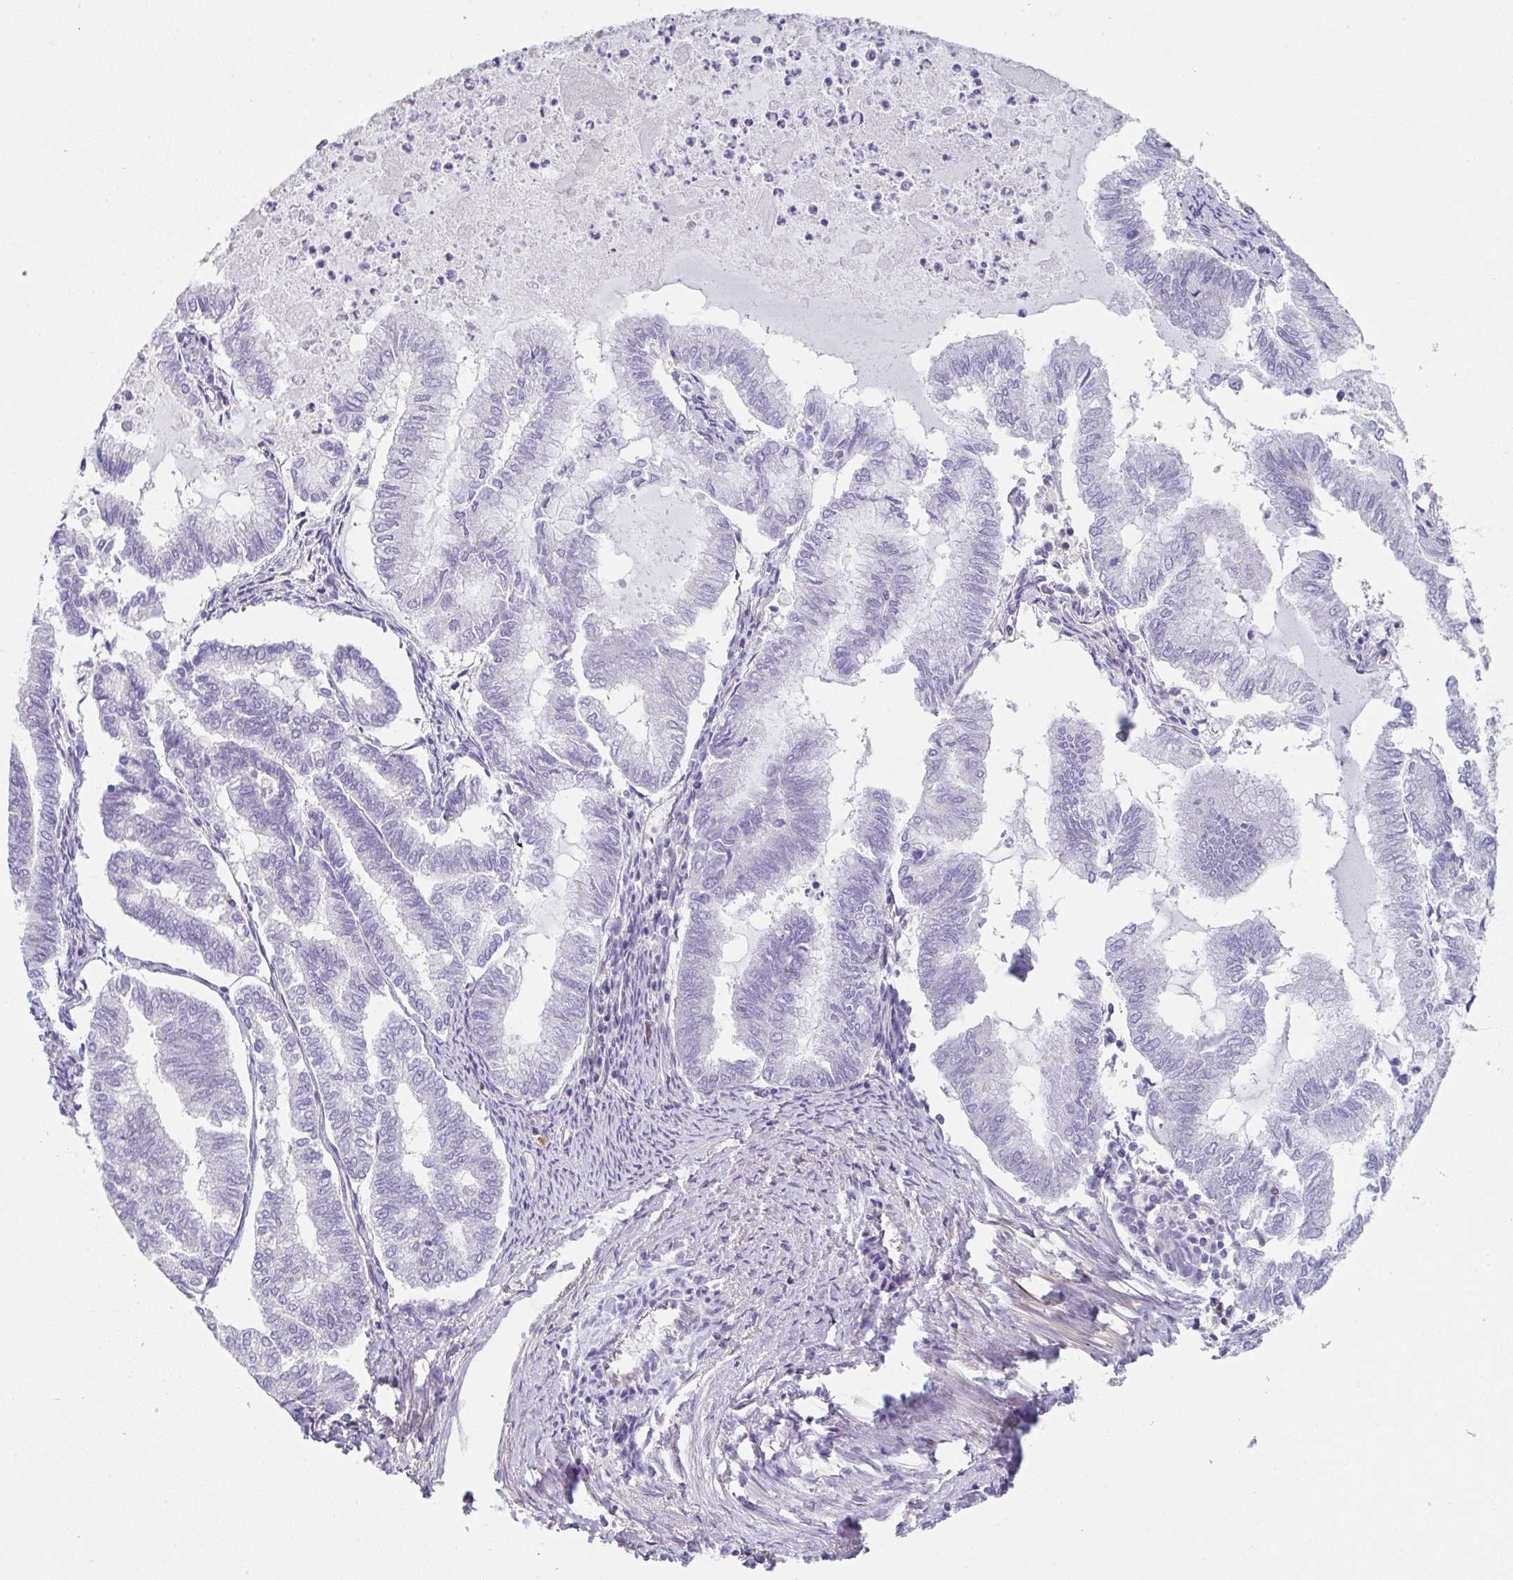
{"staining": {"intensity": "negative", "quantity": "none", "location": "none"}, "tissue": "endometrial cancer", "cell_type": "Tumor cells", "image_type": "cancer", "snomed": [{"axis": "morphology", "description": "Adenocarcinoma, NOS"}, {"axis": "topography", "description": "Endometrium"}], "caption": "This micrograph is of endometrial cancer (adenocarcinoma) stained with IHC to label a protein in brown with the nuclei are counter-stained blue. There is no positivity in tumor cells. (DAB immunohistochemistry, high magnification).", "gene": "DBN1", "patient": {"sex": "female", "age": 79}}